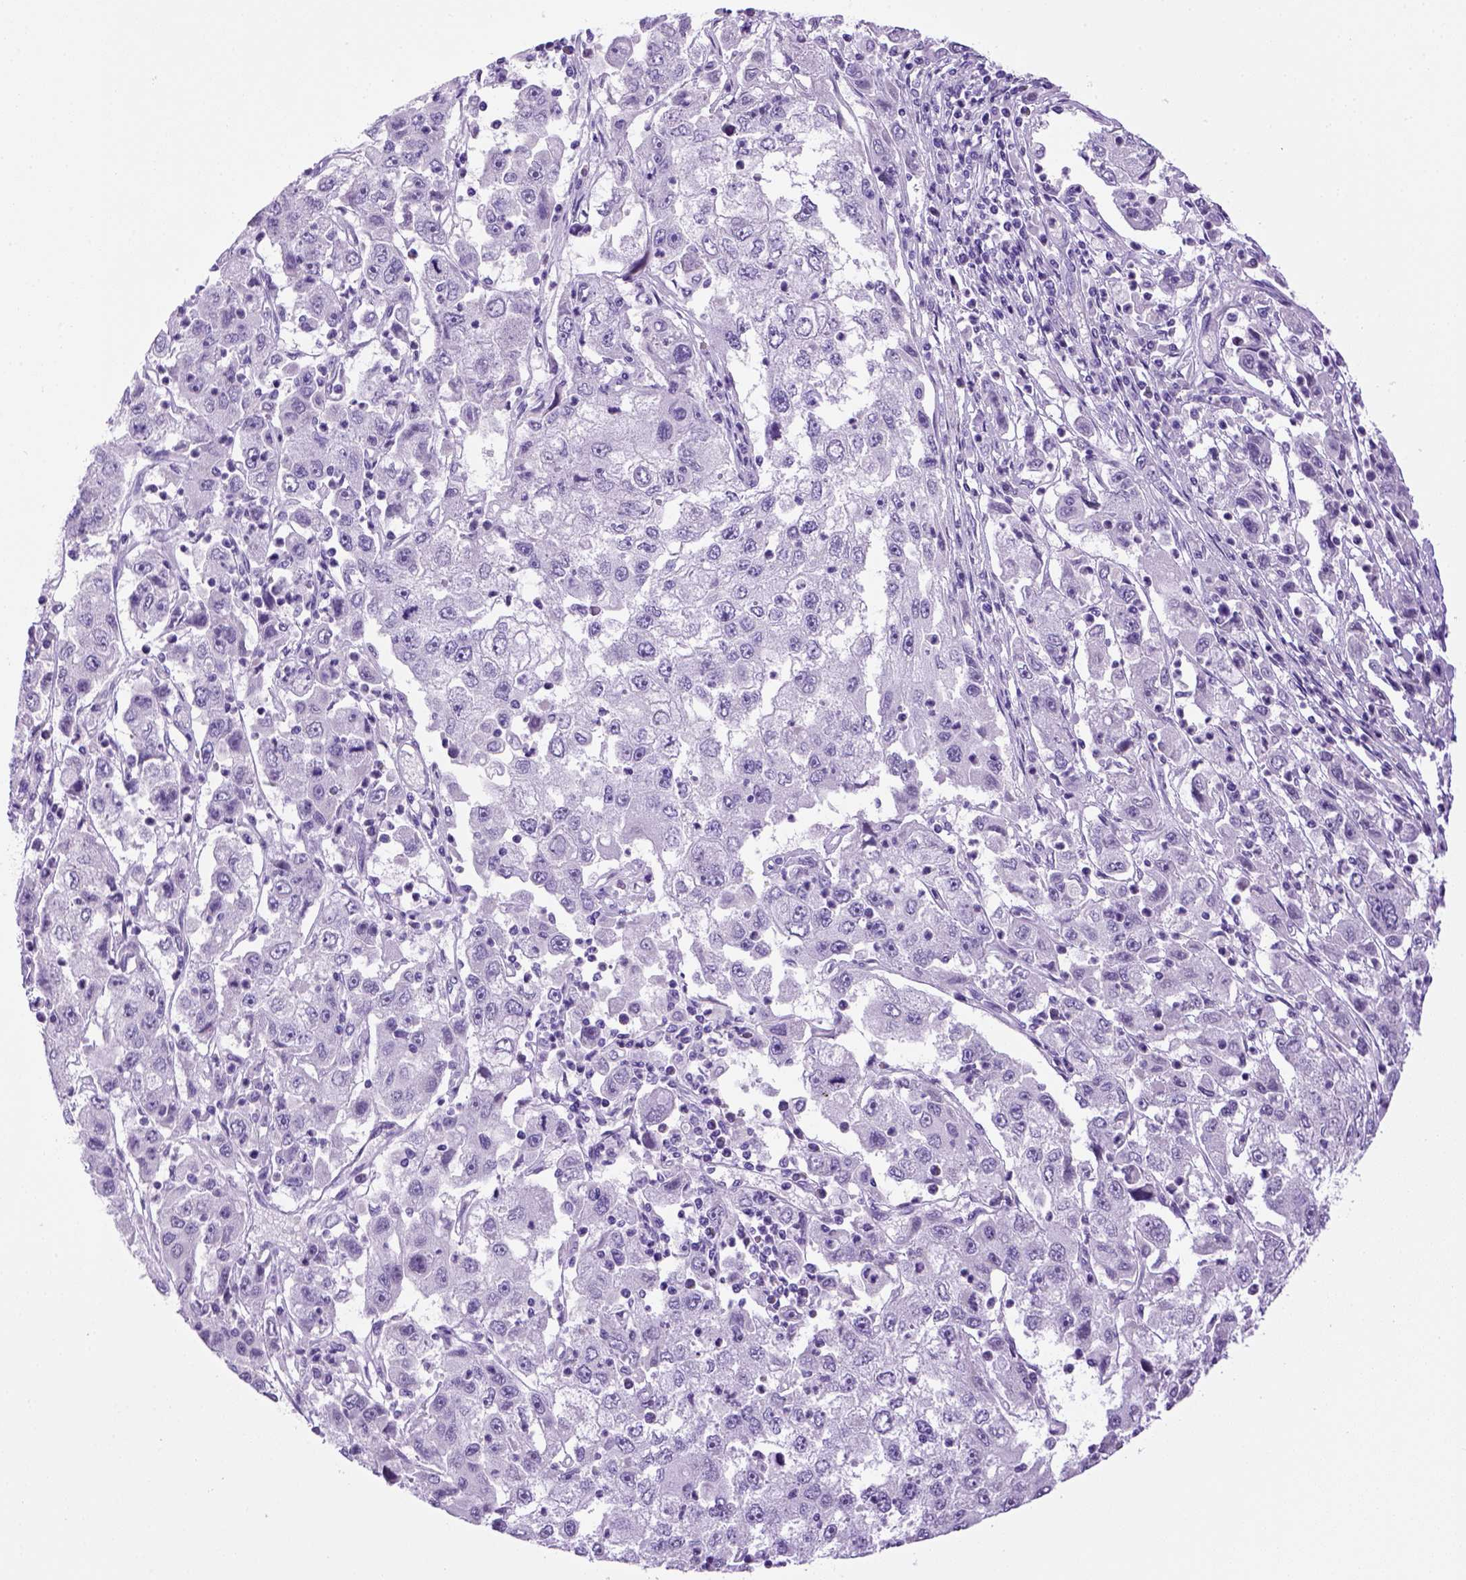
{"staining": {"intensity": "negative", "quantity": "none", "location": "none"}, "tissue": "cervical cancer", "cell_type": "Tumor cells", "image_type": "cancer", "snomed": [{"axis": "morphology", "description": "Squamous cell carcinoma, NOS"}, {"axis": "topography", "description": "Cervix"}], "caption": "DAB immunohistochemical staining of human squamous cell carcinoma (cervical) demonstrates no significant staining in tumor cells.", "gene": "SGCG", "patient": {"sex": "female", "age": 36}}